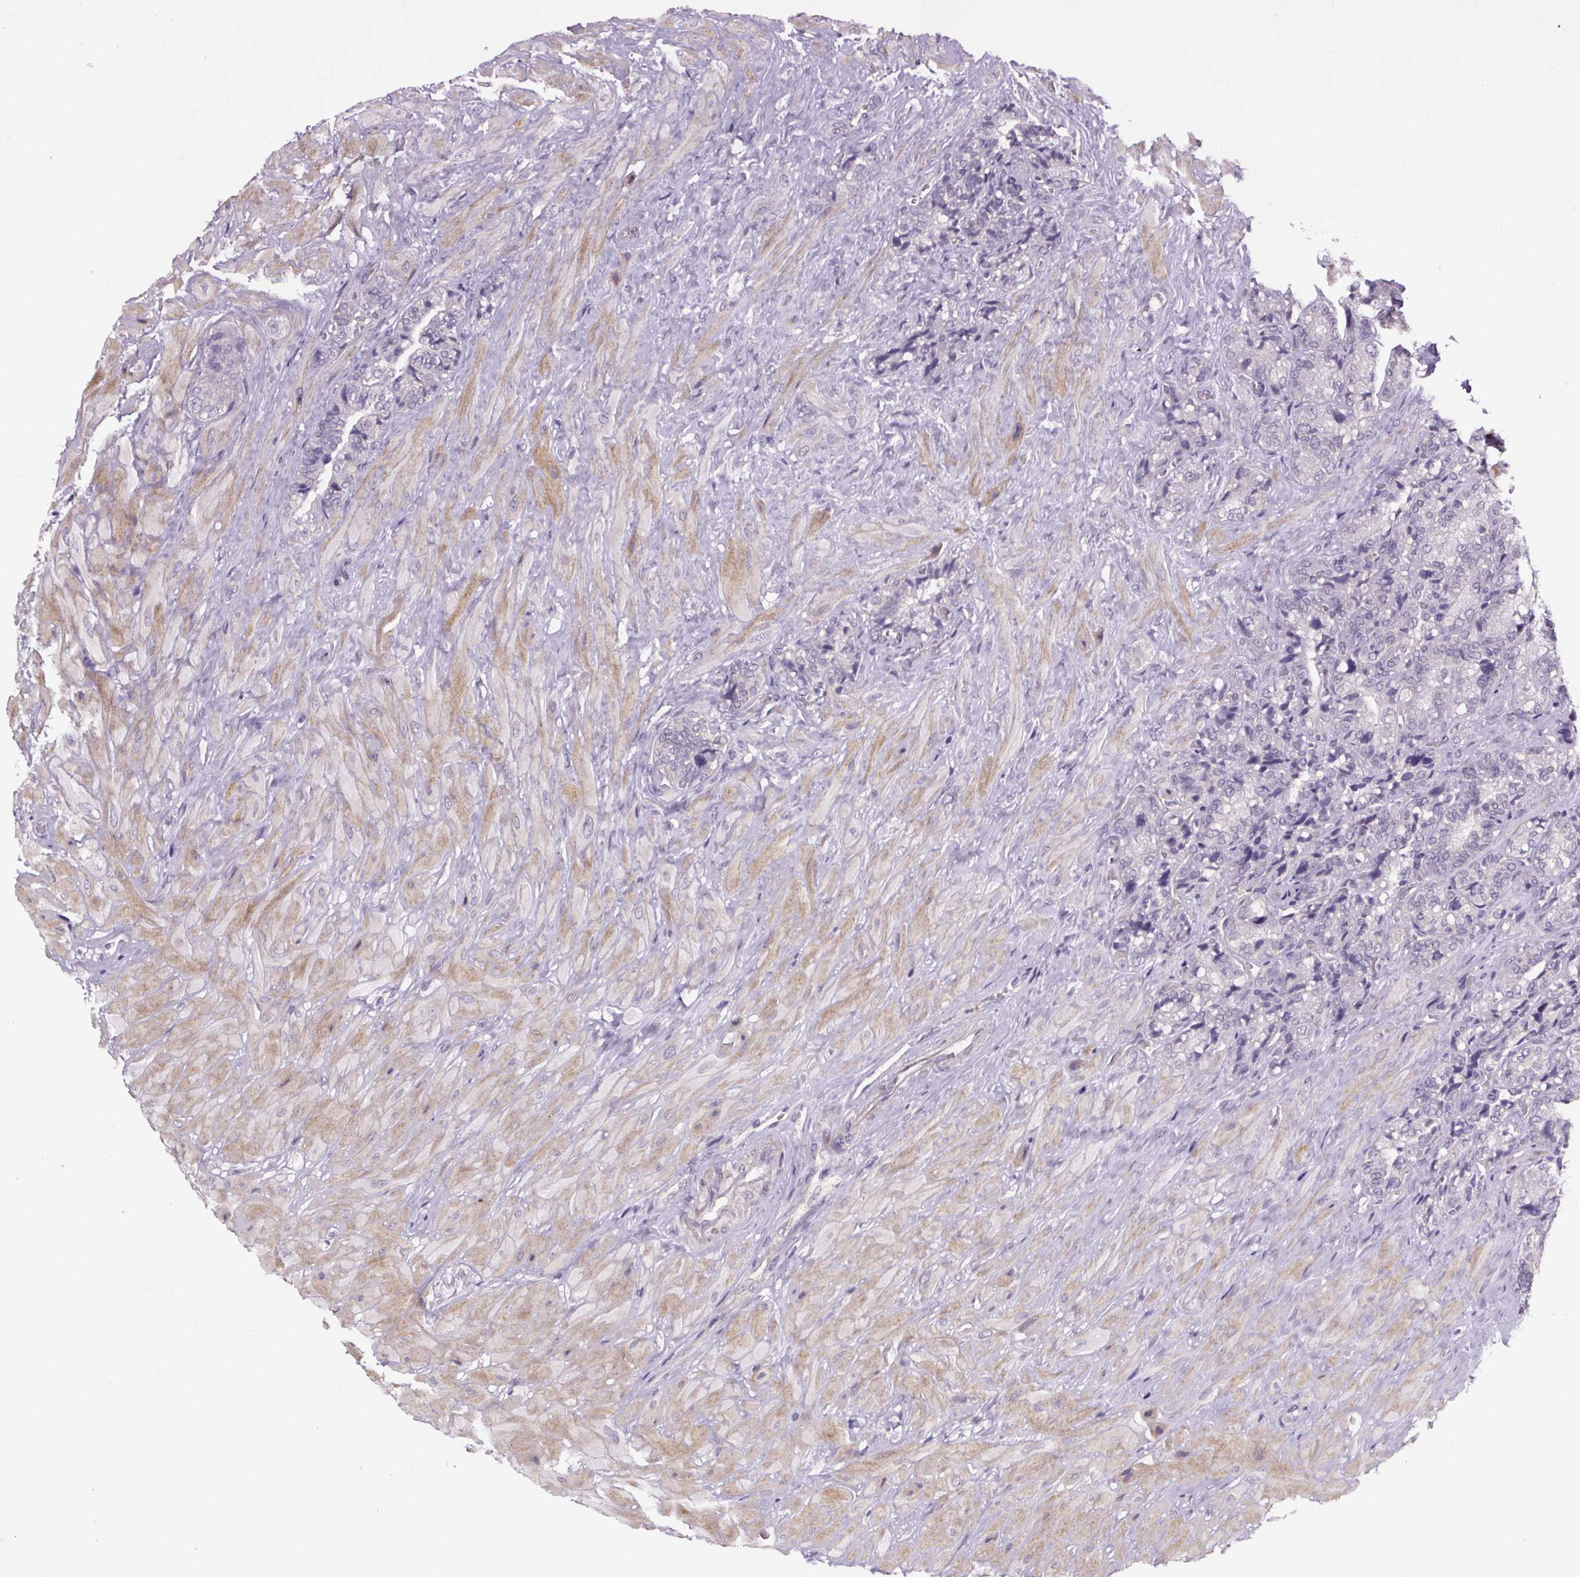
{"staining": {"intensity": "negative", "quantity": "none", "location": "none"}, "tissue": "seminal vesicle", "cell_type": "Glandular cells", "image_type": "normal", "snomed": [{"axis": "morphology", "description": "Normal tissue, NOS"}, {"axis": "topography", "description": "Seminal veicle"}], "caption": "The micrograph exhibits no staining of glandular cells in benign seminal vesicle.", "gene": "TTC12", "patient": {"sex": "male", "age": 57}}